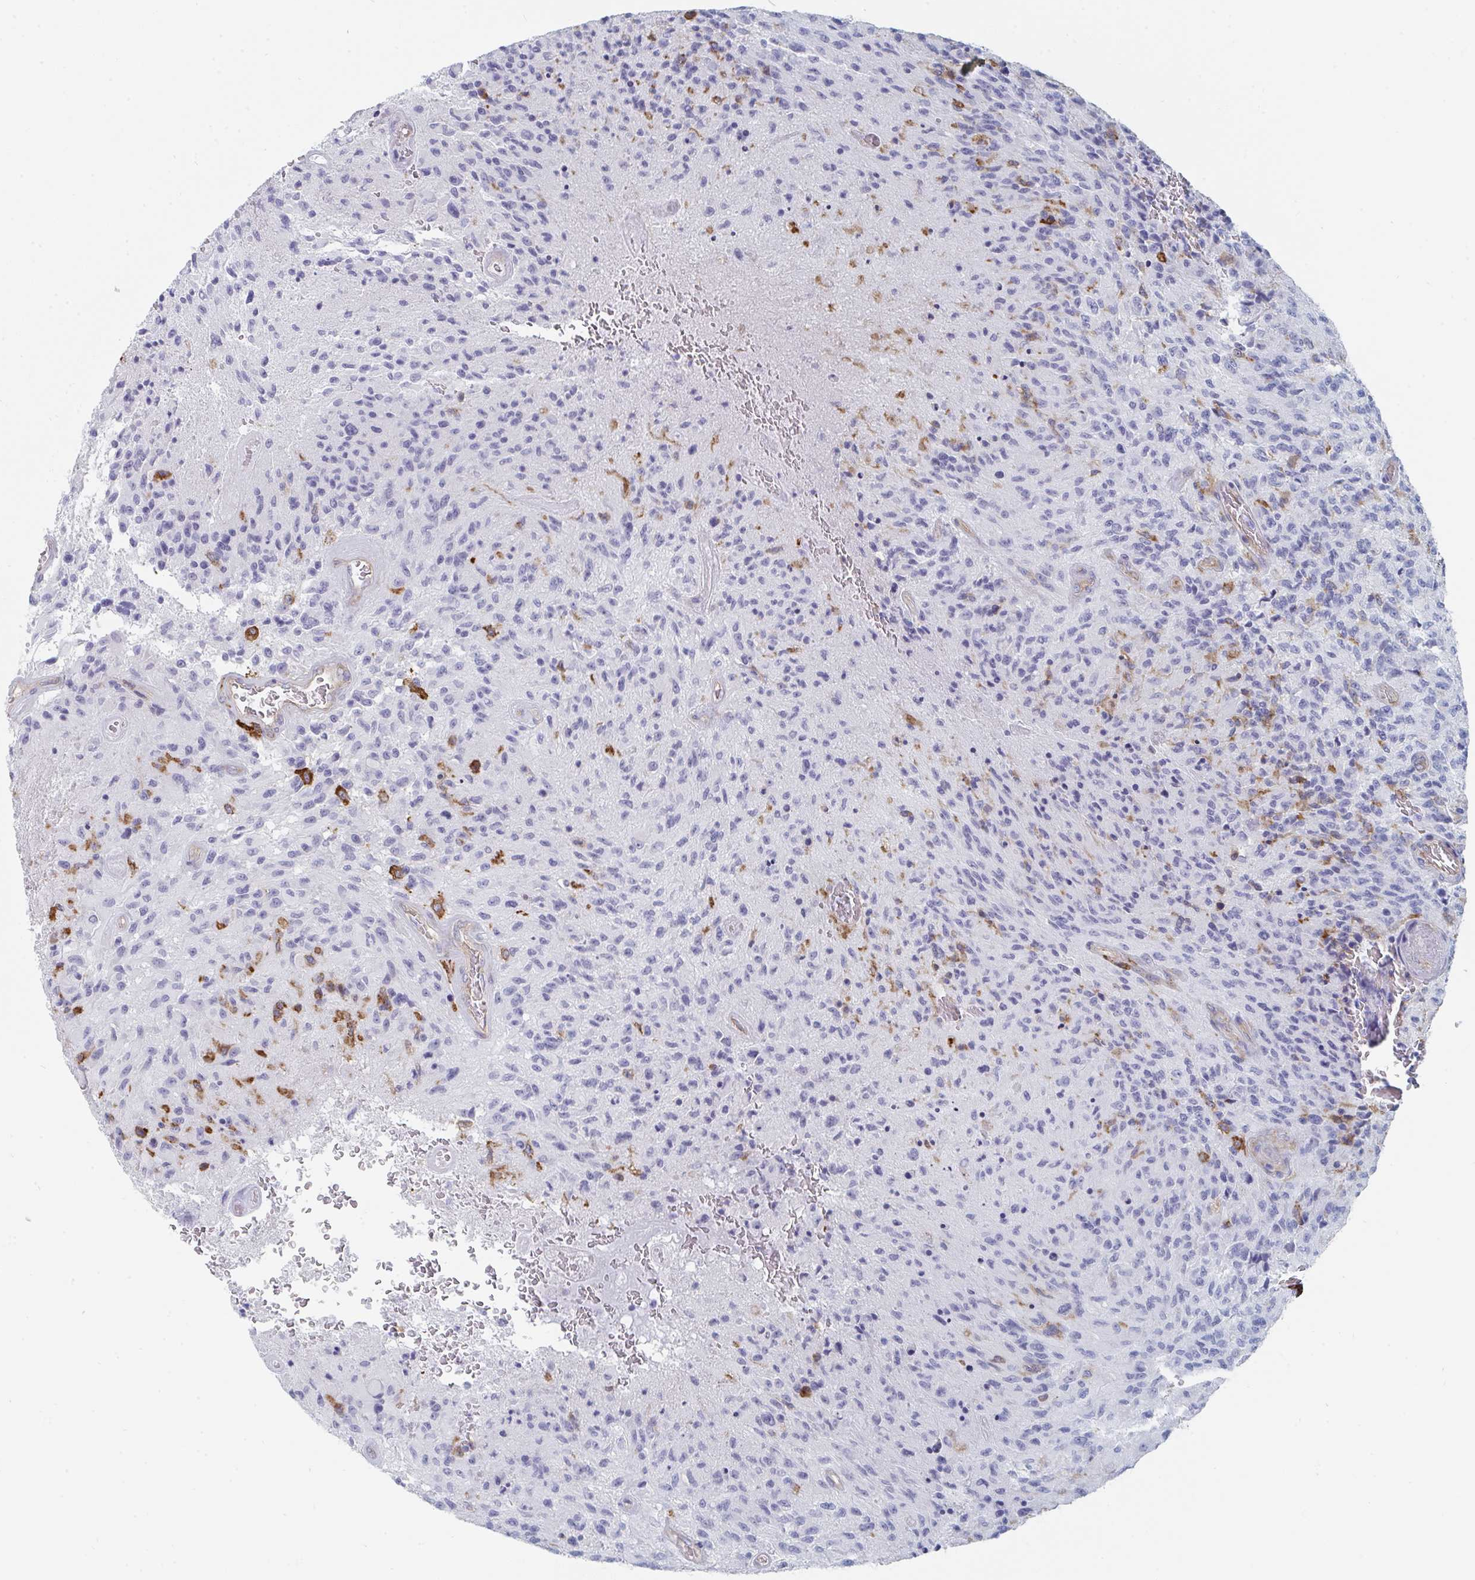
{"staining": {"intensity": "negative", "quantity": "none", "location": "none"}, "tissue": "glioma", "cell_type": "Tumor cells", "image_type": "cancer", "snomed": [{"axis": "morphology", "description": "Normal tissue, NOS"}, {"axis": "morphology", "description": "Glioma, malignant, High grade"}, {"axis": "topography", "description": "Cerebral cortex"}], "caption": "High power microscopy micrograph of an IHC photomicrograph of glioma, revealing no significant staining in tumor cells.", "gene": "DAB2", "patient": {"sex": "male", "age": 56}}